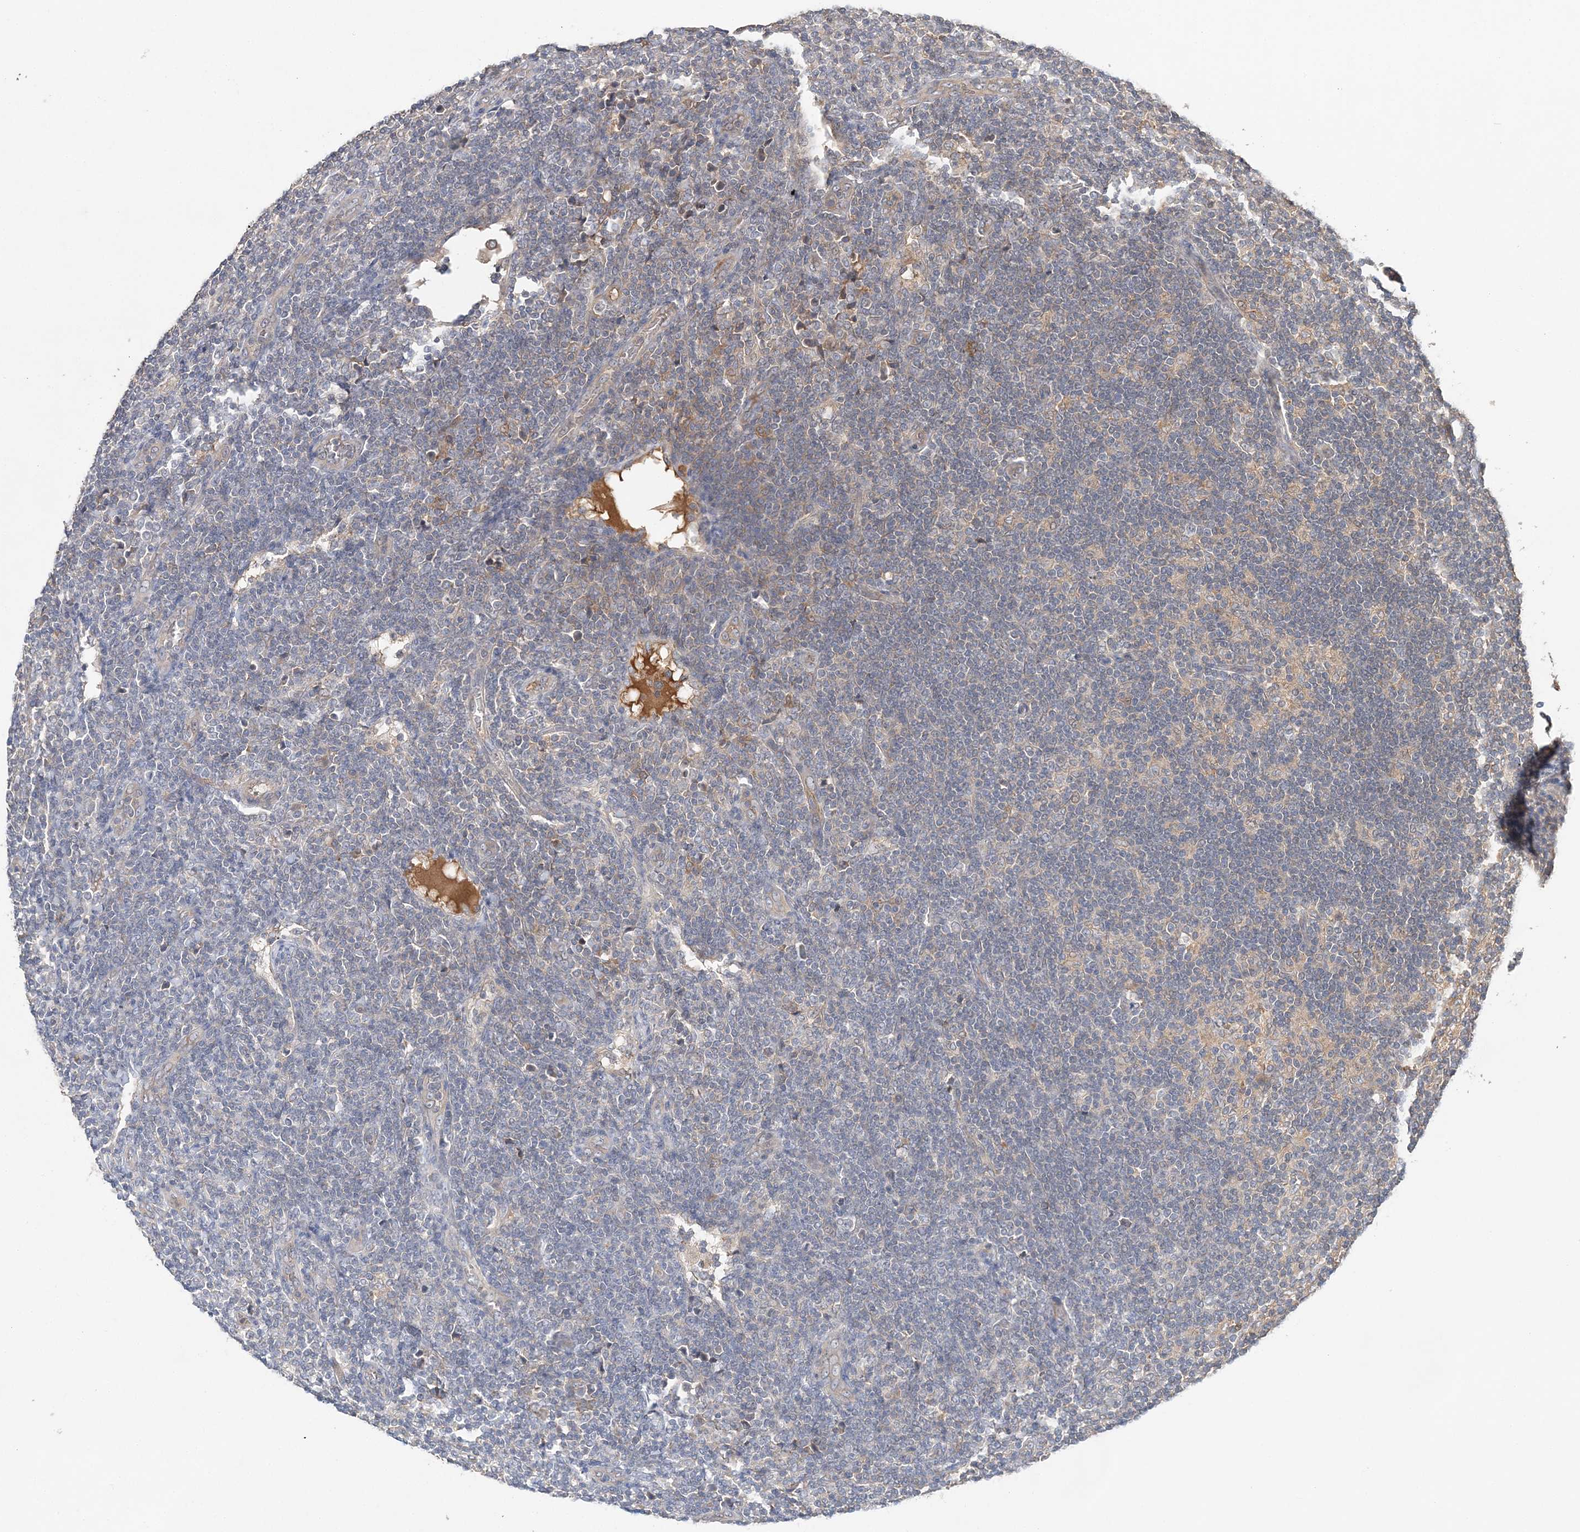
{"staining": {"intensity": "negative", "quantity": "none", "location": "none"}, "tissue": "lymphoma", "cell_type": "Tumor cells", "image_type": "cancer", "snomed": [{"axis": "morphology", "description": "Malignant lymphoma, non-Hodgkin's type, Low grade"}, {"axis": "topography", "description": "Lymph node"}], "caption": "Protein analysis of lymphoma reveals no significant expression in tumor cells. (IHC, brightfield microscopy, high magnification).", "gene": "SYCP3", "patient": {"sex": "male", "age": 66}}